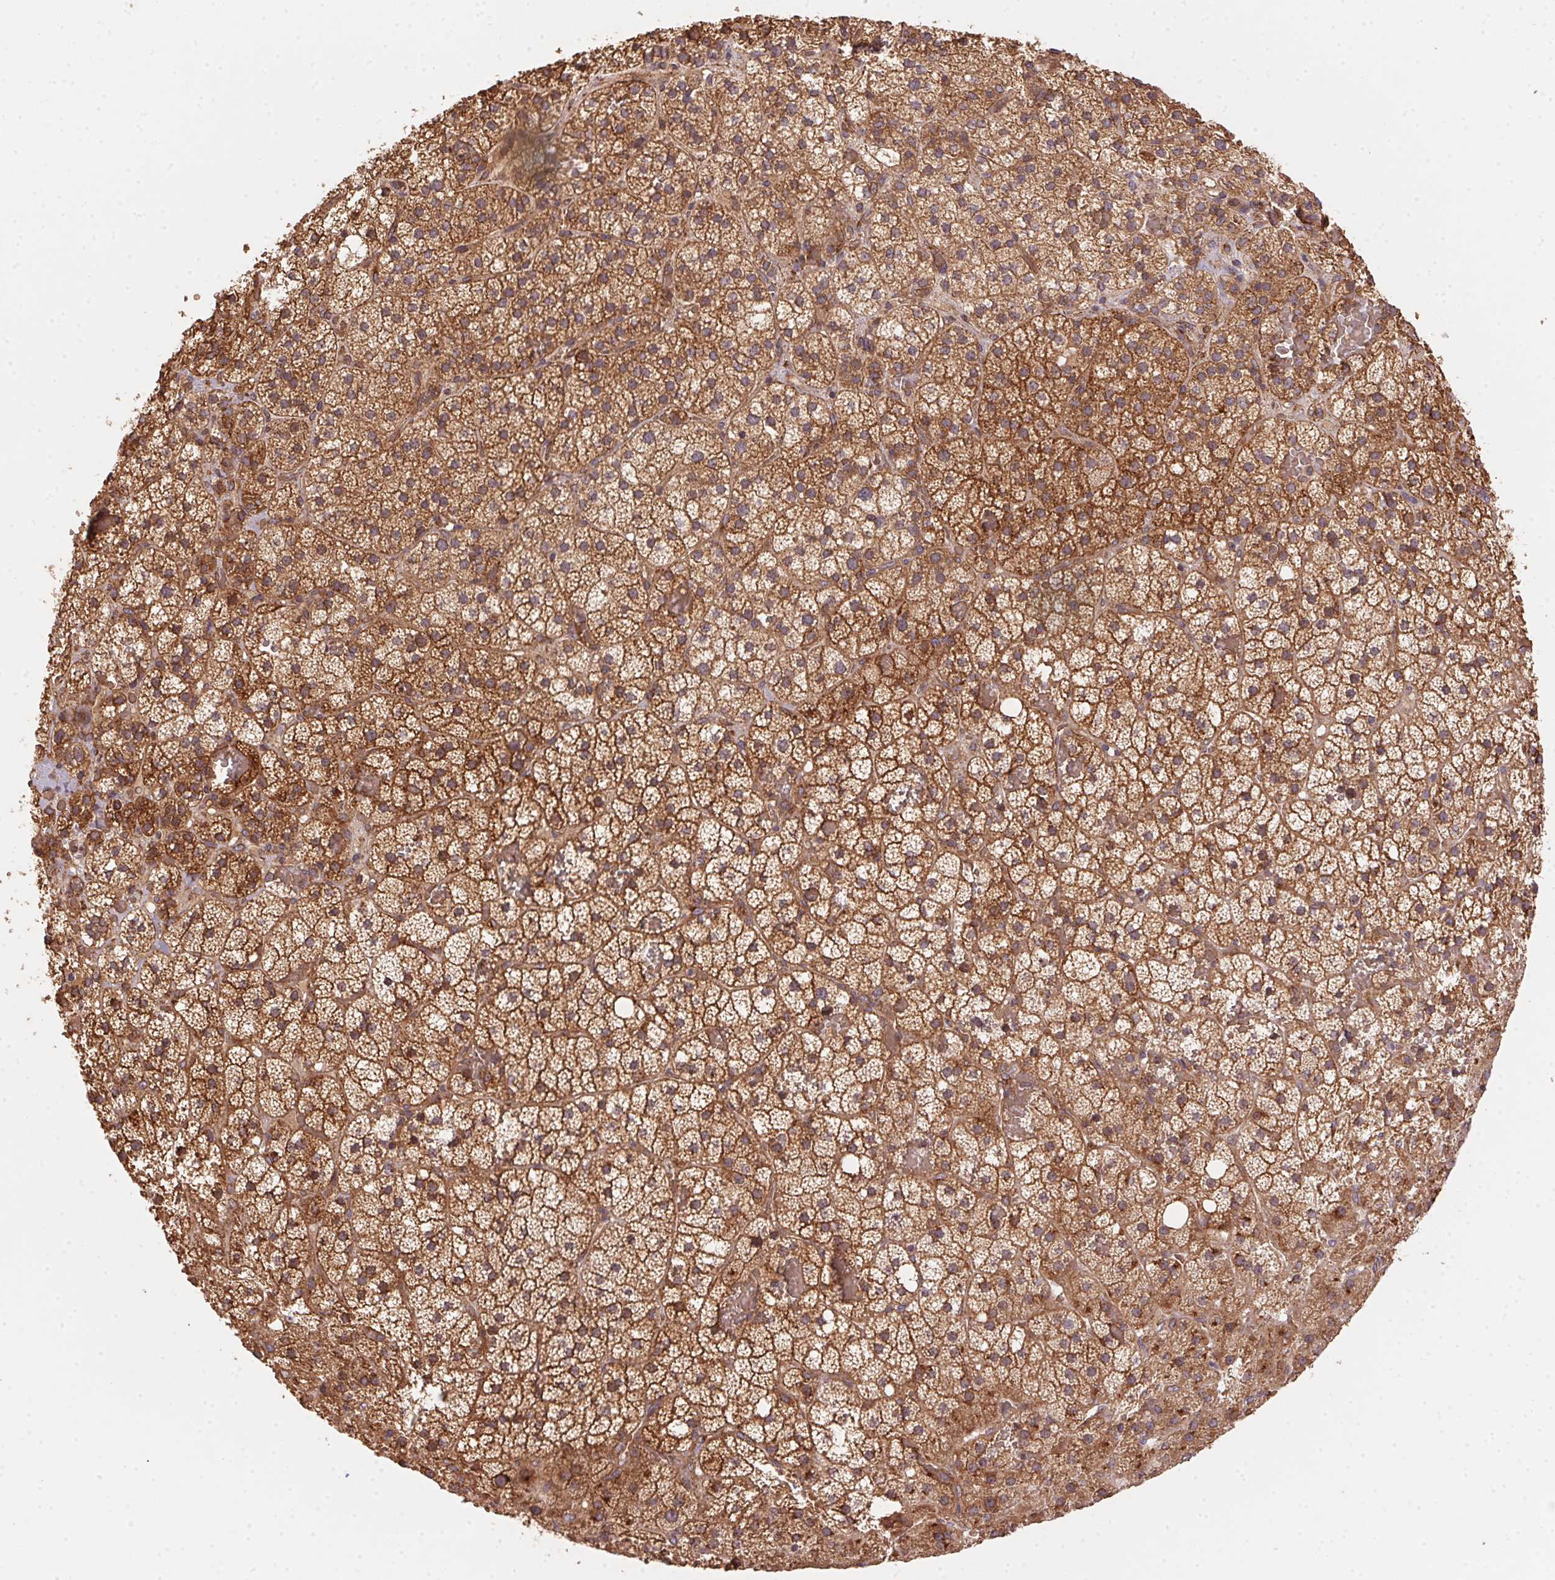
{"staining": {"intensity": "strong", "quantity": ">75%", "location": "cytoplasmic/membranous"}, "tissue": "adrenal gland", "cell_type": "Glandular cells", "image_type": "normal", "snomed": [{"axis": "morphology", "description": "Normal tissue, NOS"}, {"axis": "topography", "description": "Adrenal gland"}], "caption": "A photomicrograph of human adrenal gland stained for a protein exhibits strong cytoplasmic/membranous brown staining in glandular cells. (DAB = brown stain, brightfield microscopy at high magnification).", "gene": "USE1", "patient": {"sex": "male", "age": 53}}